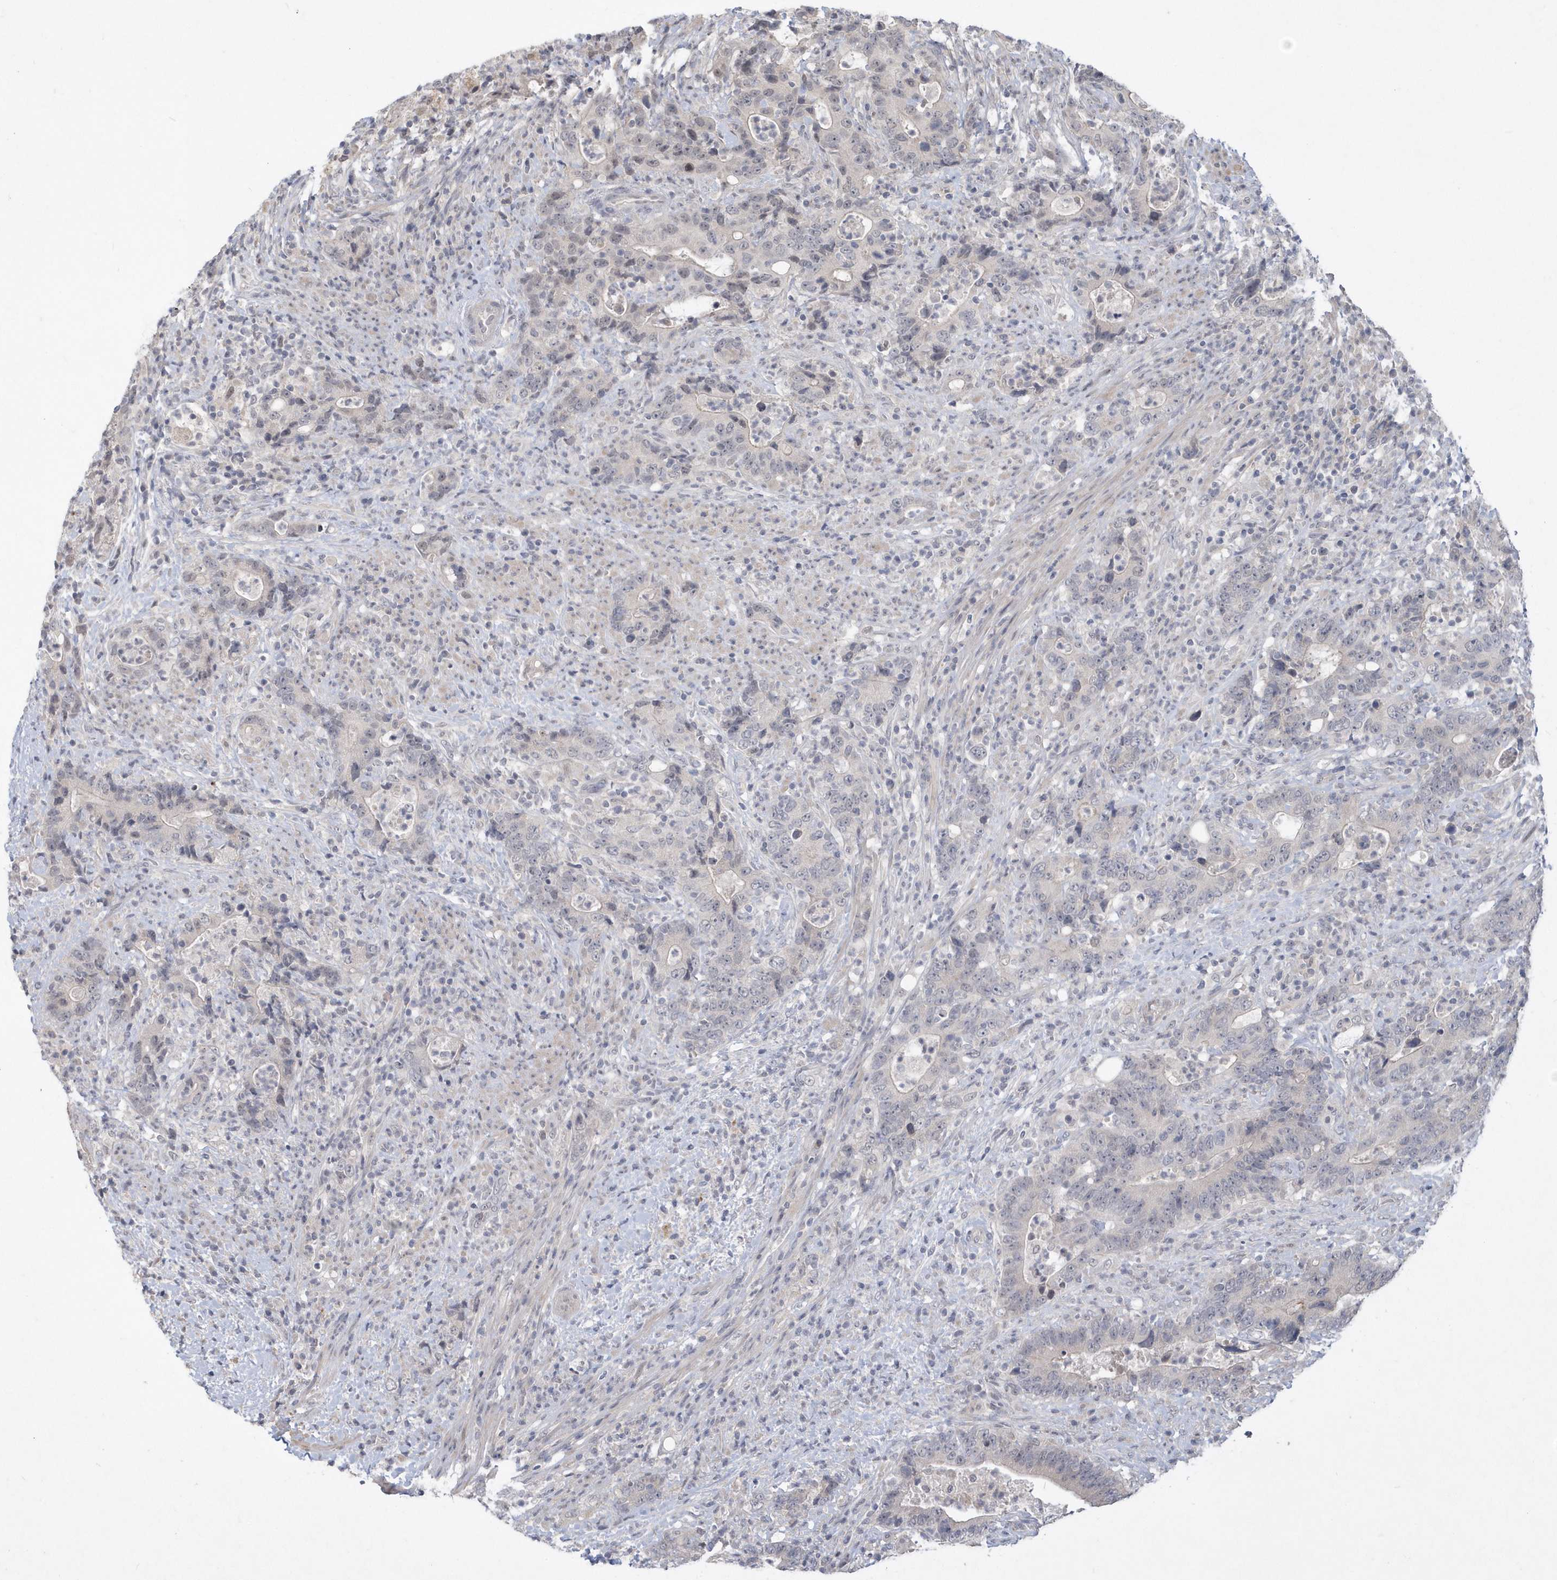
{"staining": {"intensity": "negative", "quantity": "none", "location": "none"}, "tissue": "colorectal cancer", "cell_type": "Tumor cells", "image_type": "cancer", "snomed": [{"axis": "morphology", "description": "Adenocarcinoma, NOS"}, {"axis": "topography", "description": "Colon"}], "caption": "This micrograph is of adenocarcinoma (colorectal) stained with IHC to label a protein in brown with the nuclei are counter-stained blue. There is no positivity in tumor cells.", "gene": "TSPEAR", "patient": {"sex": "female", "age": 75}}